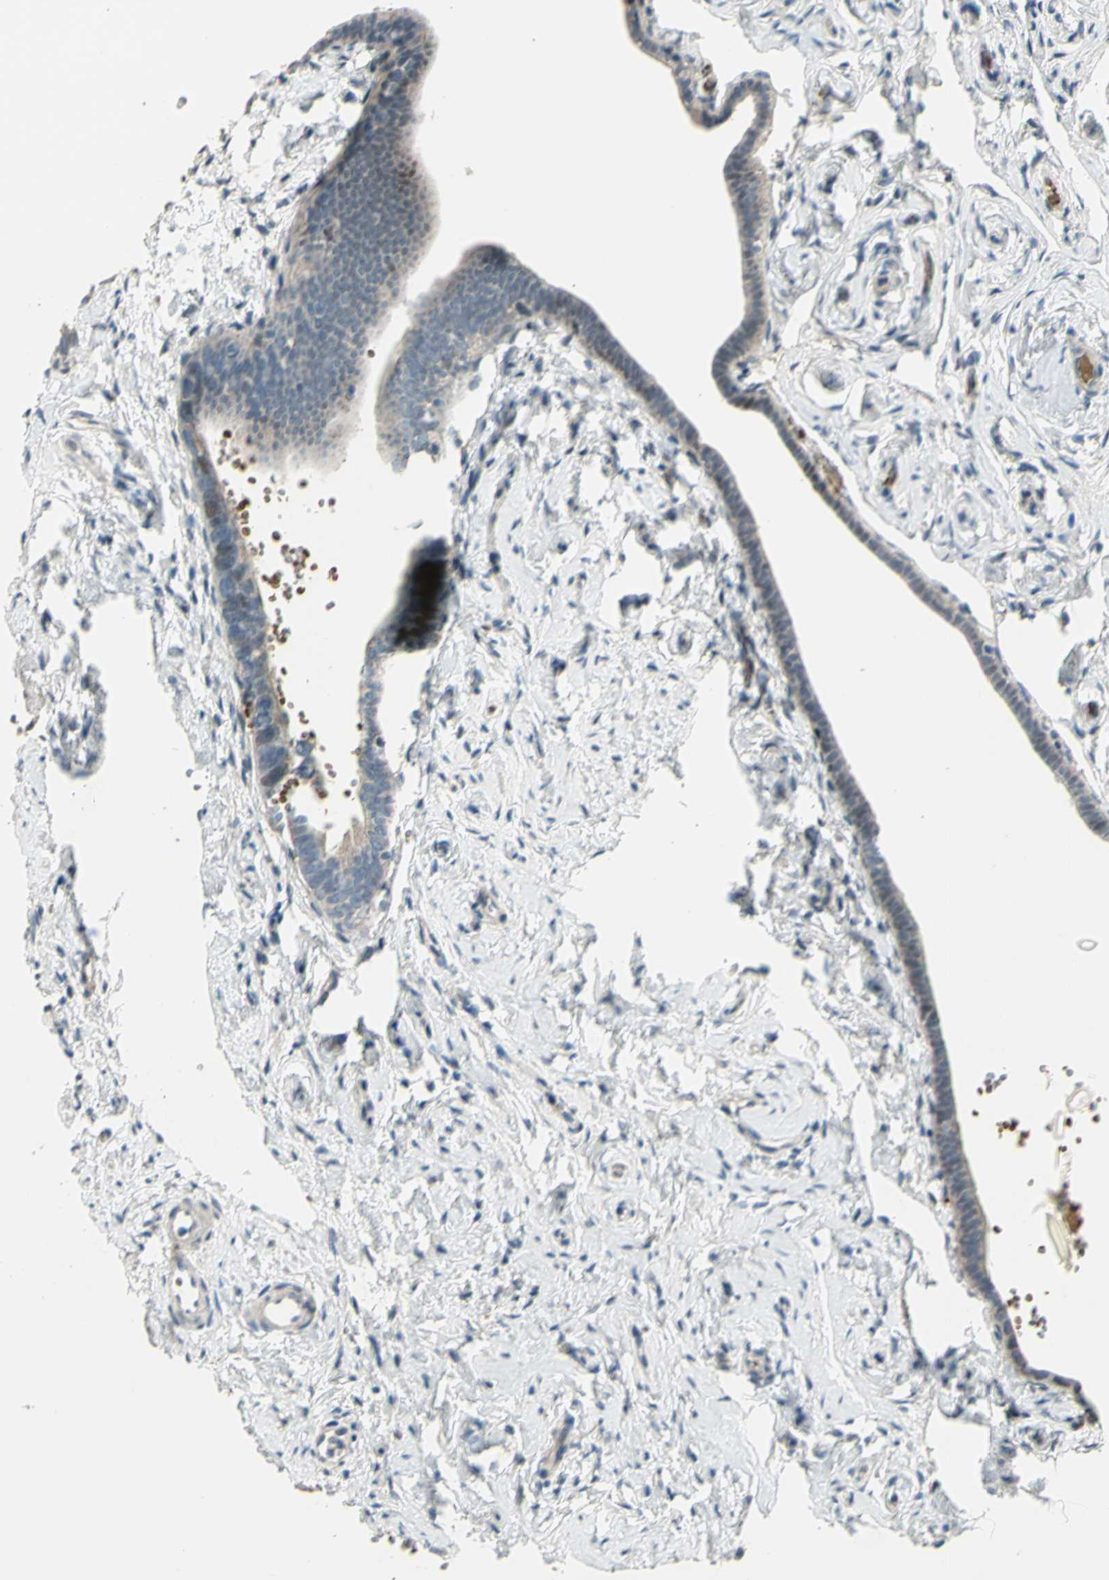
{"staining": {"intensity": "moderate", "quantity": "25%-75%", "location": "cytoplasmic/membranous,nuclear"}, "tissue": "fallopian tube", "cell_type": "Glandular cells", "image_type": "normal", "snomed": [{"axis": "morphology", "description": "Normal tissue, NOS"}, {"axis": "topography", "description": "Fallopian tube"}], "caption": "Glandular cells demonstrate medium levels of moderate cytoplasmic/membranous,nuclear staining in approximately 25%-75% of cells in unremarkable human fallopian tube.", "gene": "ZNF184", "patient": {"sex": "female", "age": 71}}